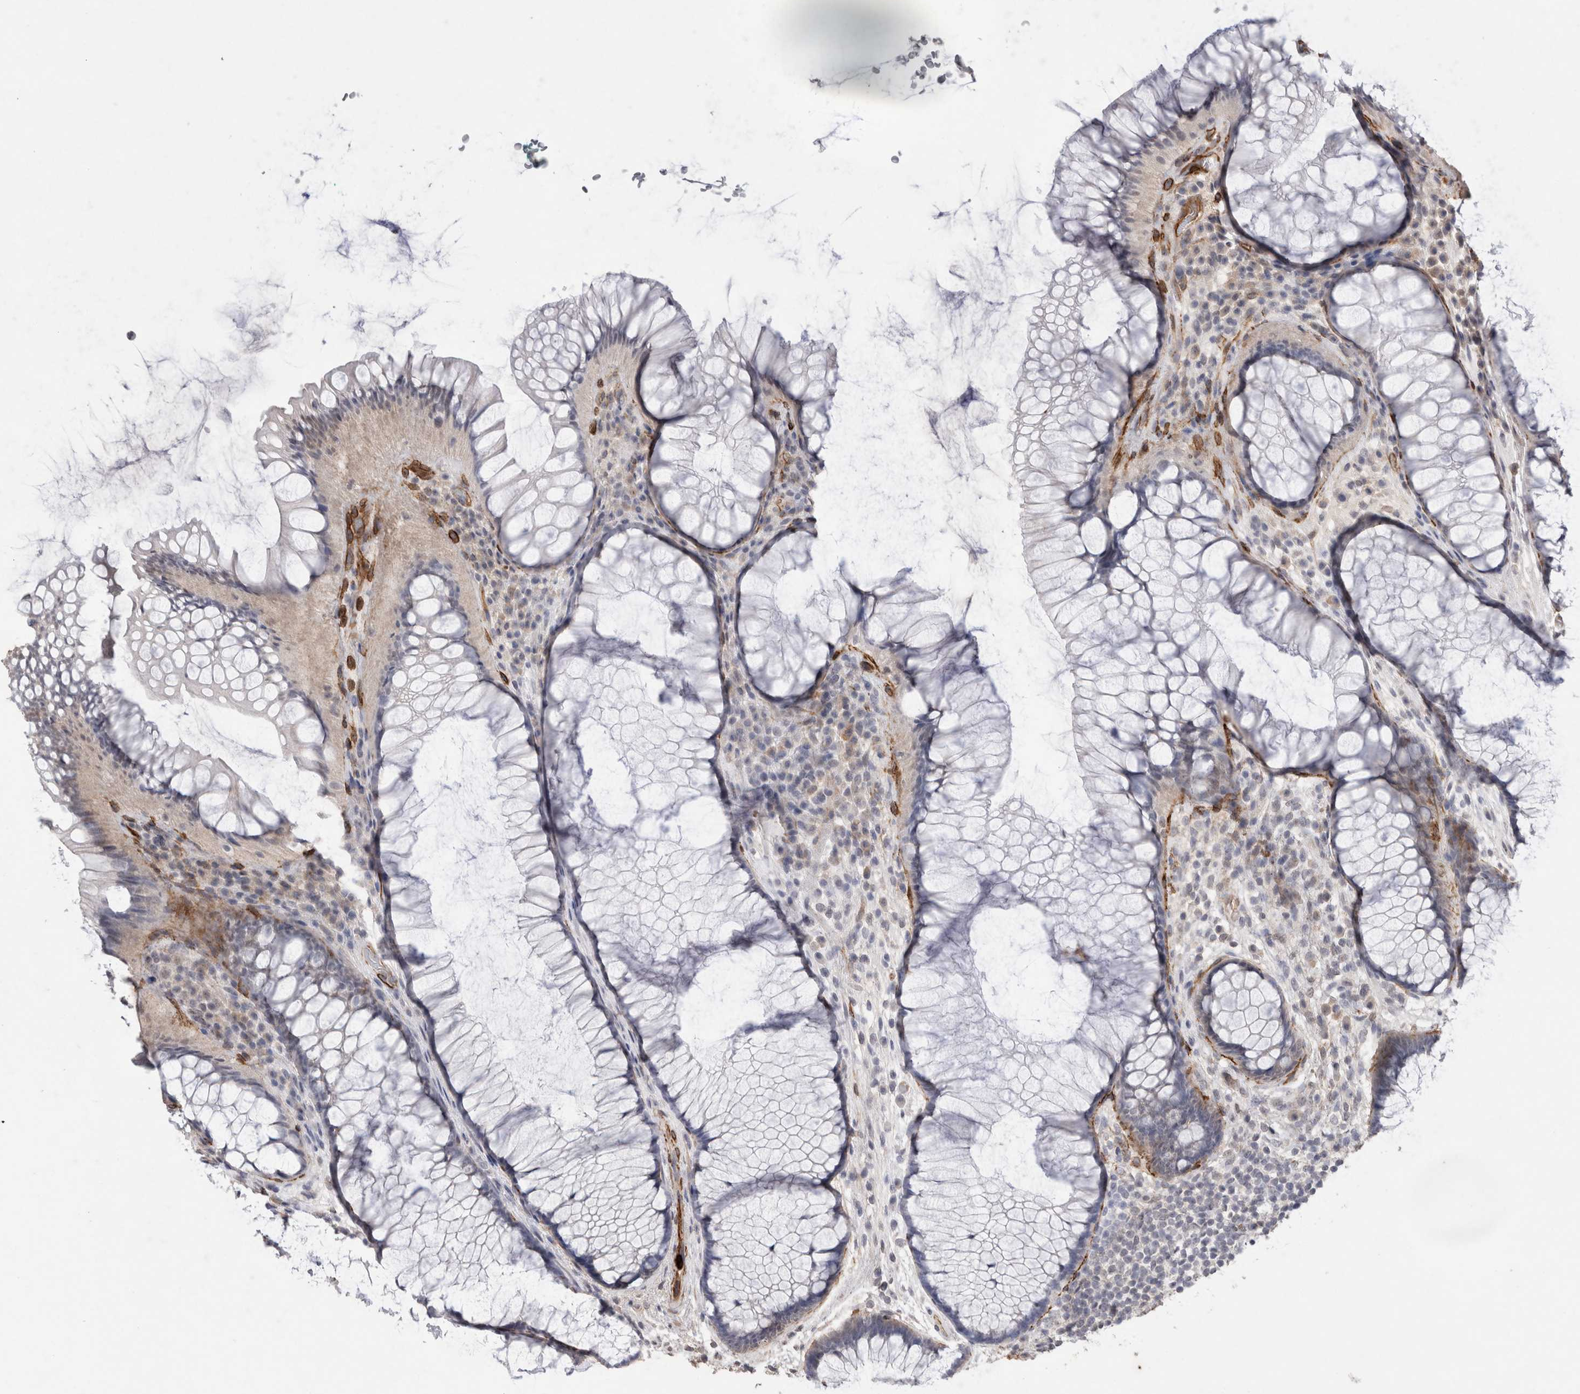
{"staining": {"intensity": "negative", "quantity": "none", "location": "none"}, "tissue": "rectum", "cell_type": "Glandular cells", "image_type": "normal", "snomed": [{"axis": "morphology", "description": "Normal tissue, NOS"}, {"axis": "topography", "description": "Rectum"}], "caption": "Histopathology image shows no significant protein positivity in glandular cells of benign rectum.", "gene": "CDH13", "patient": {"sex": "male", "age": 51}}